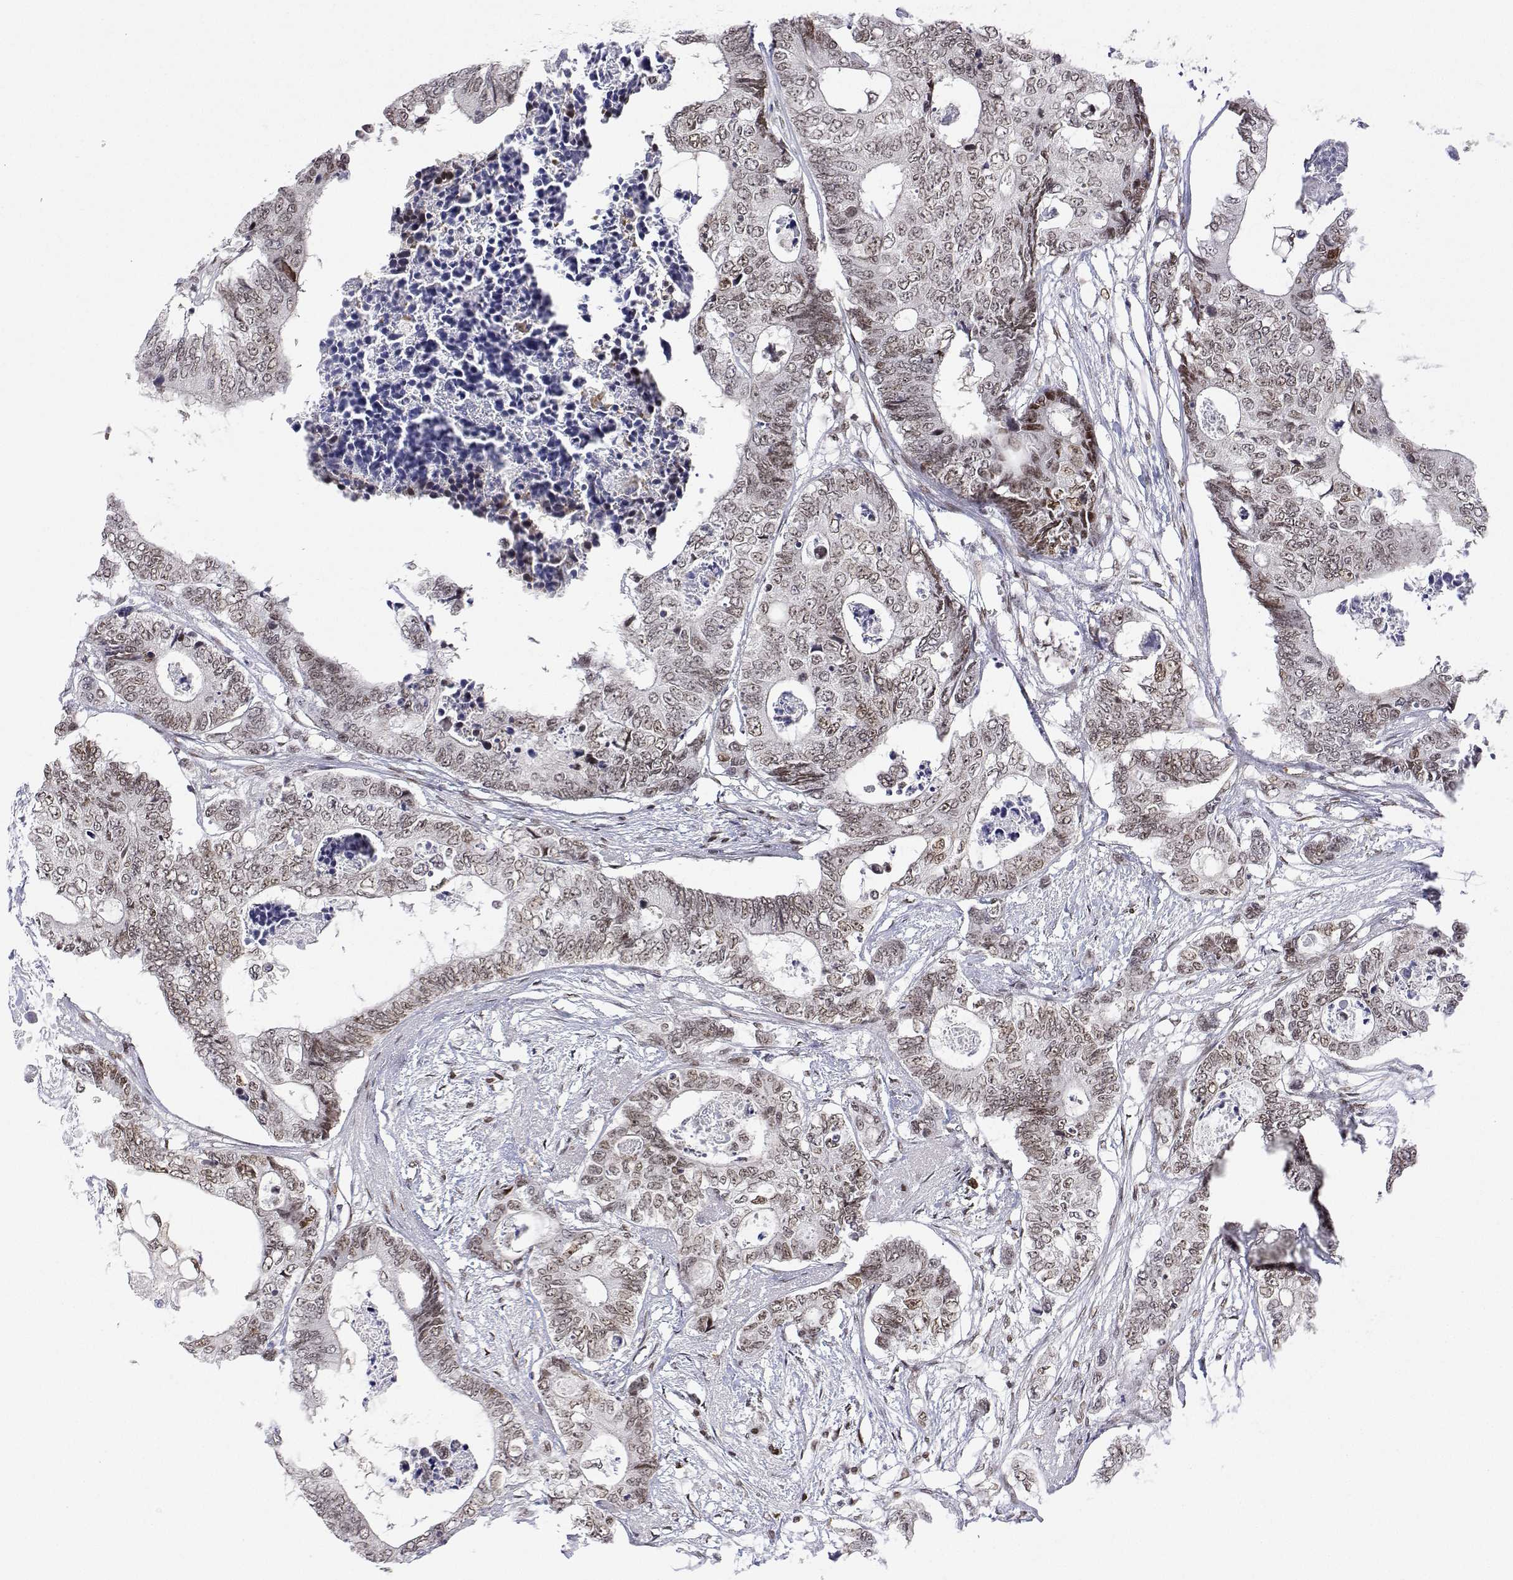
{"staining": {"intensity": "moderate", "quantity": ">75%", "location": "nuclear"}, "tissue": "colorectal cancer", "cell_type": "Tumor cells", "image_type": "cancer", "snomed": [{"axis": "morphology", "description": "Adenocarcinoma, NOS"}, {"axis": "topography", "description": "Colon"}], "caption": "Protein staining of adenocarcinoma (colorectal) tissue reveals moderate nuclear positivity in approximately >75% of tumor cells. (IHC, brightfield microscopy, high magnification).", "gene": "XPC", "patient": {"sex": "female", "age": 48}}